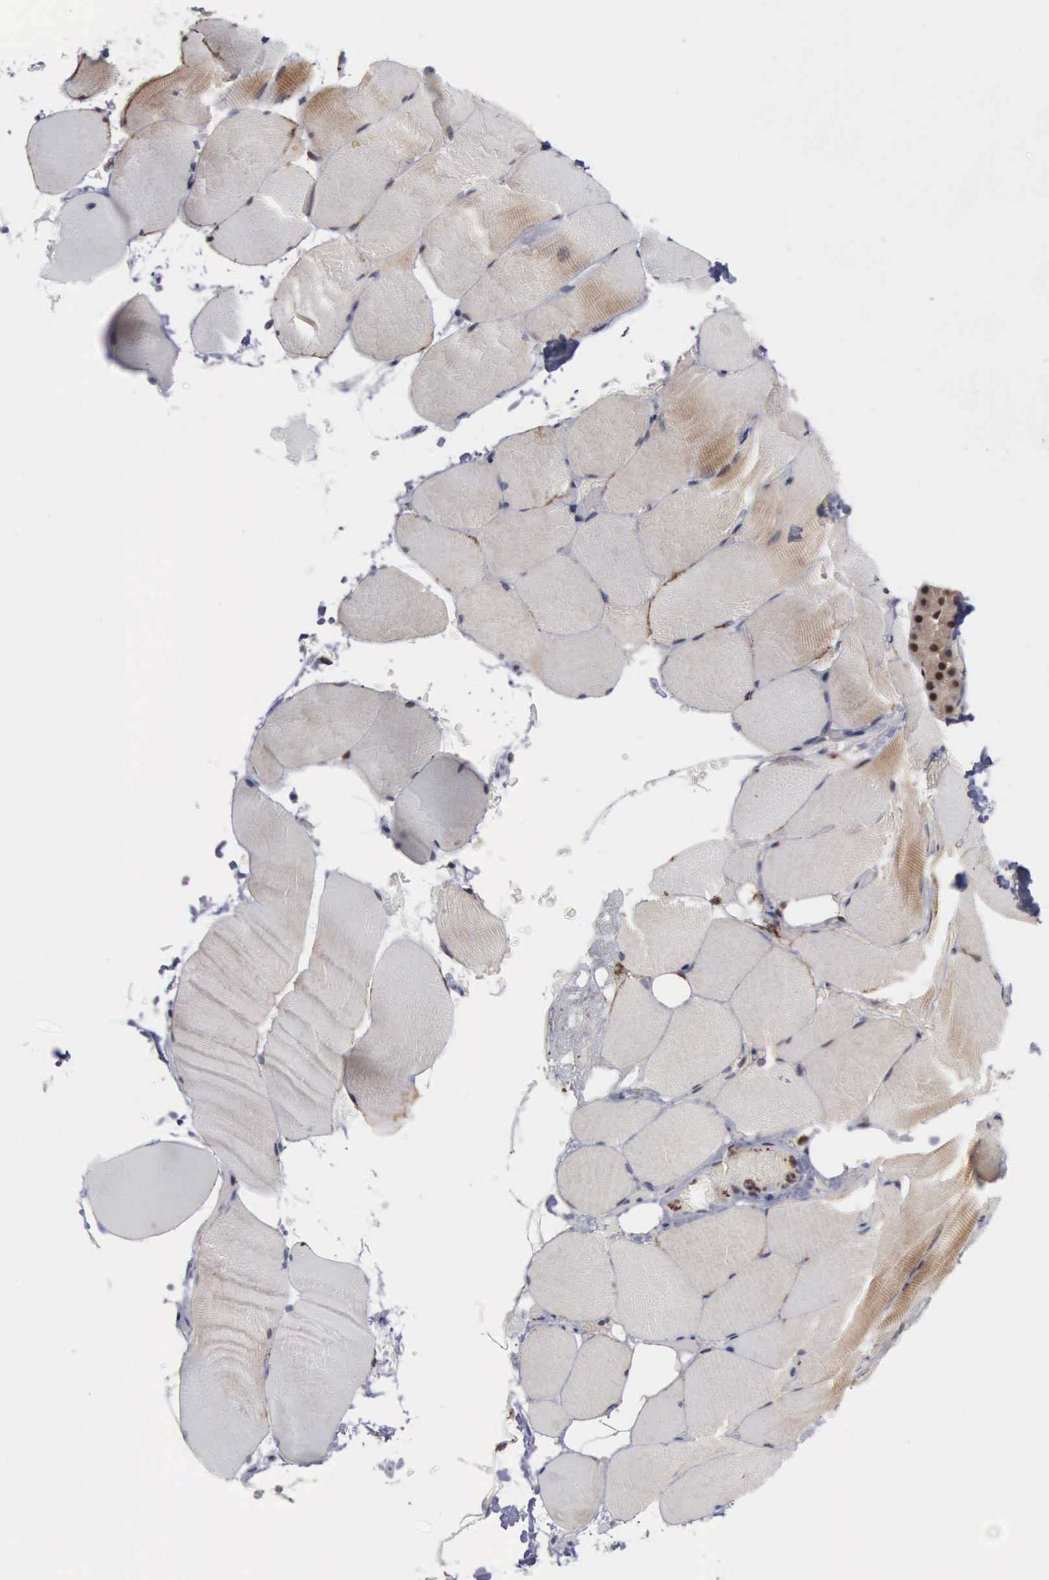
{"staining": {"intensity": "weak", "quantity": "25%-75%", "location": "cytoplasmic/membranous"}, "tissue": "skeletal muscle", "cell_type": "Myocytes", "image_type": "normal", "snomed": [{"axis": "morphology", "description": "Normal tissue, NOS"}, {"axis": "topography", "description": "Skeletal muscle"}, {"axis": "topography", "description": "Parathyroid gland"}], "caption": "Human skeletal muscle stained for a protein (brown) displays weak cytoplasmic/membranous positive positivity in approximately 25%-75% of myocytes.", "gene": "TRMT5", "patient": {"sex": "female", "age": 37}}